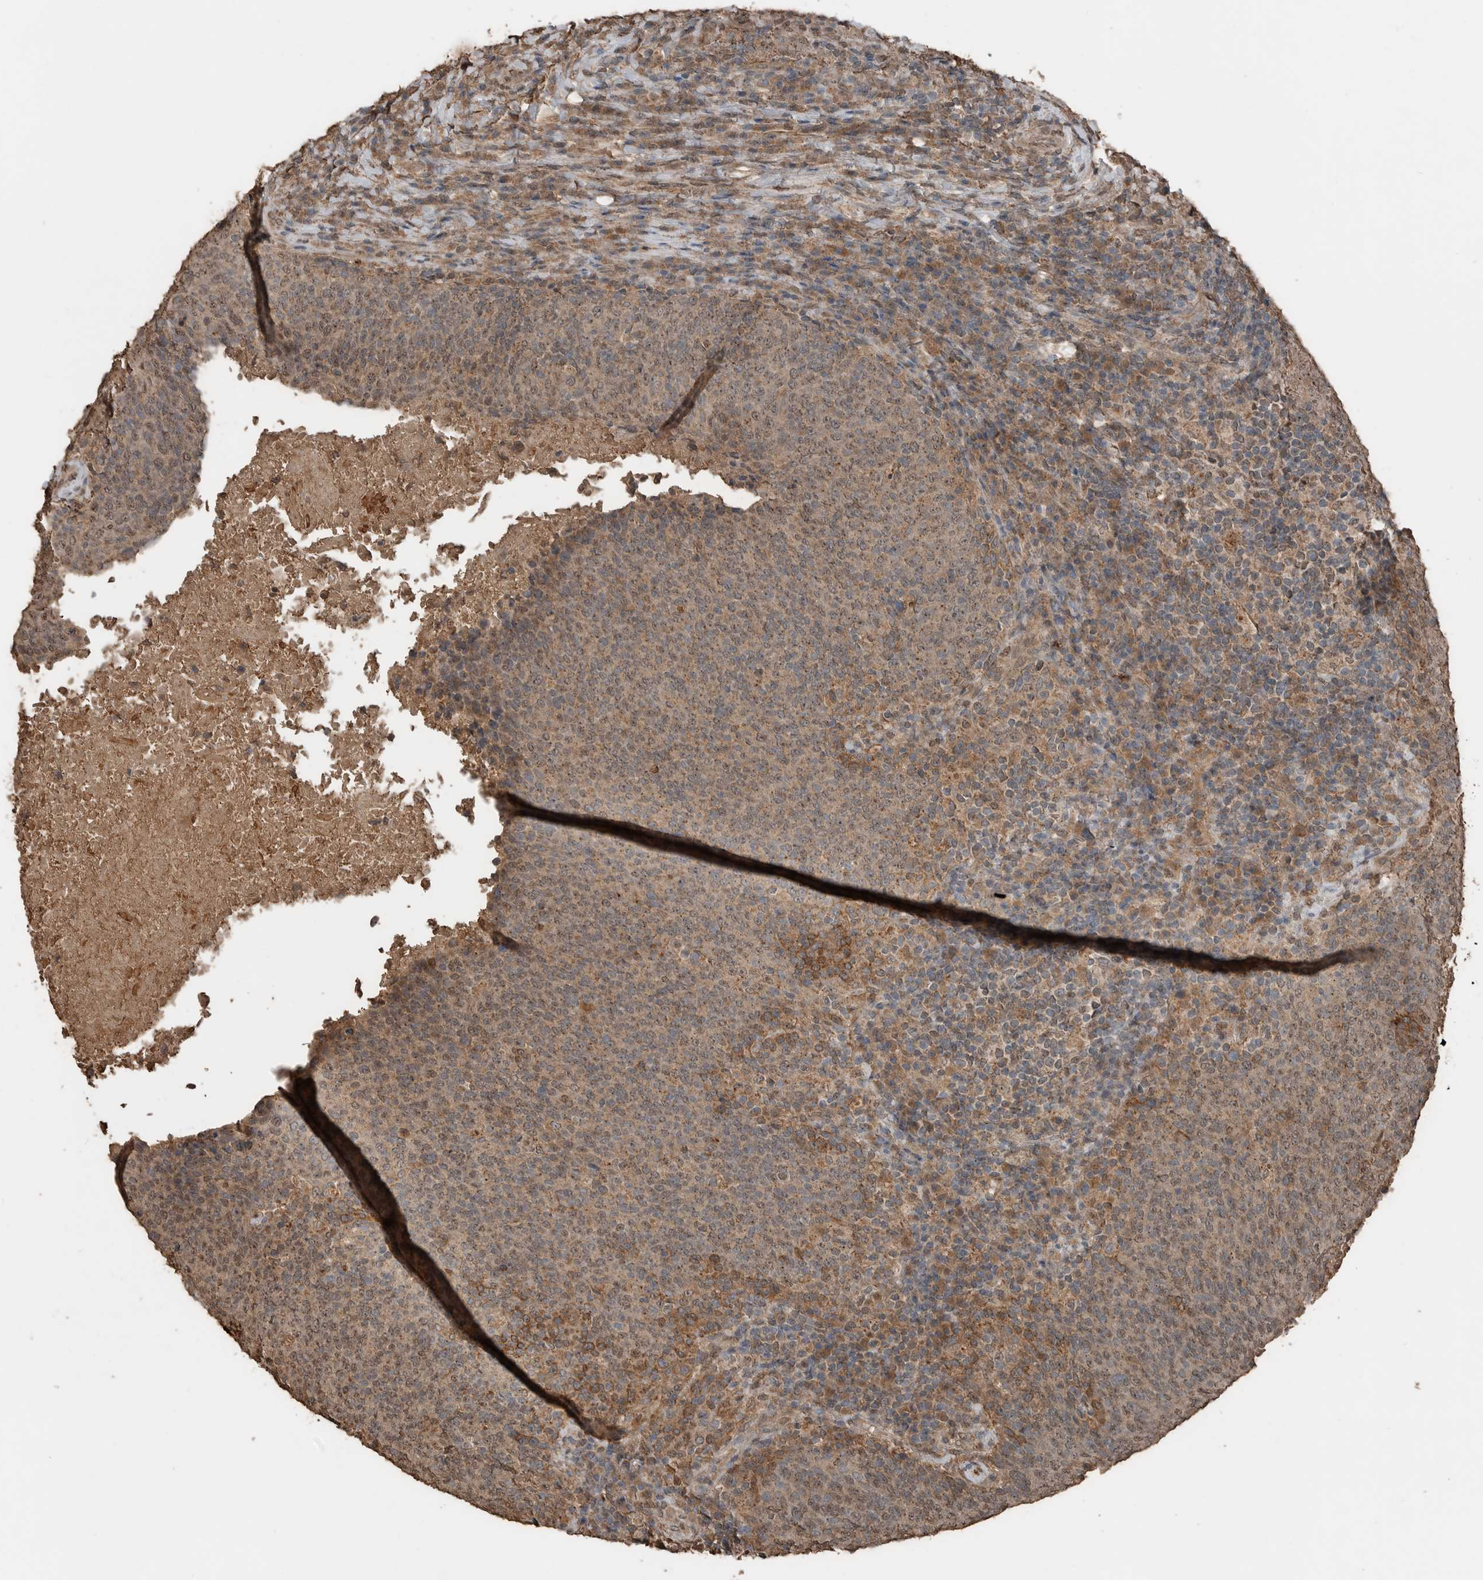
{"staining": {"intensity": "weak", "quantity": ">75%", "location": "cytoplasmic/membranous,nuclear"}, "tissue": "head and neck cancer", "cell_type": "Tumor cells", "image_type": "cancer", "snomed": [{"axis": "morphology", "description": "Squamous cell carcinoma, NOS"}, {"axis": "morphology", "description": "Squamous cell carcinoma, metastatic, NOS"}, {"axis": "topography", "description": "Lymph node"}, {"axis": "topography", "description": "Head-Neck"}], "caption": "This histopathology image demonstrates immunohistochemistry staining of human head and neck squamous cell carcinoma, with low weak cytoplasmic/membranous and nuclear expression in approximately >75% of tumor cells.", "gene": "BLZF1", "patient": {"sex": "male", "age": 62}}